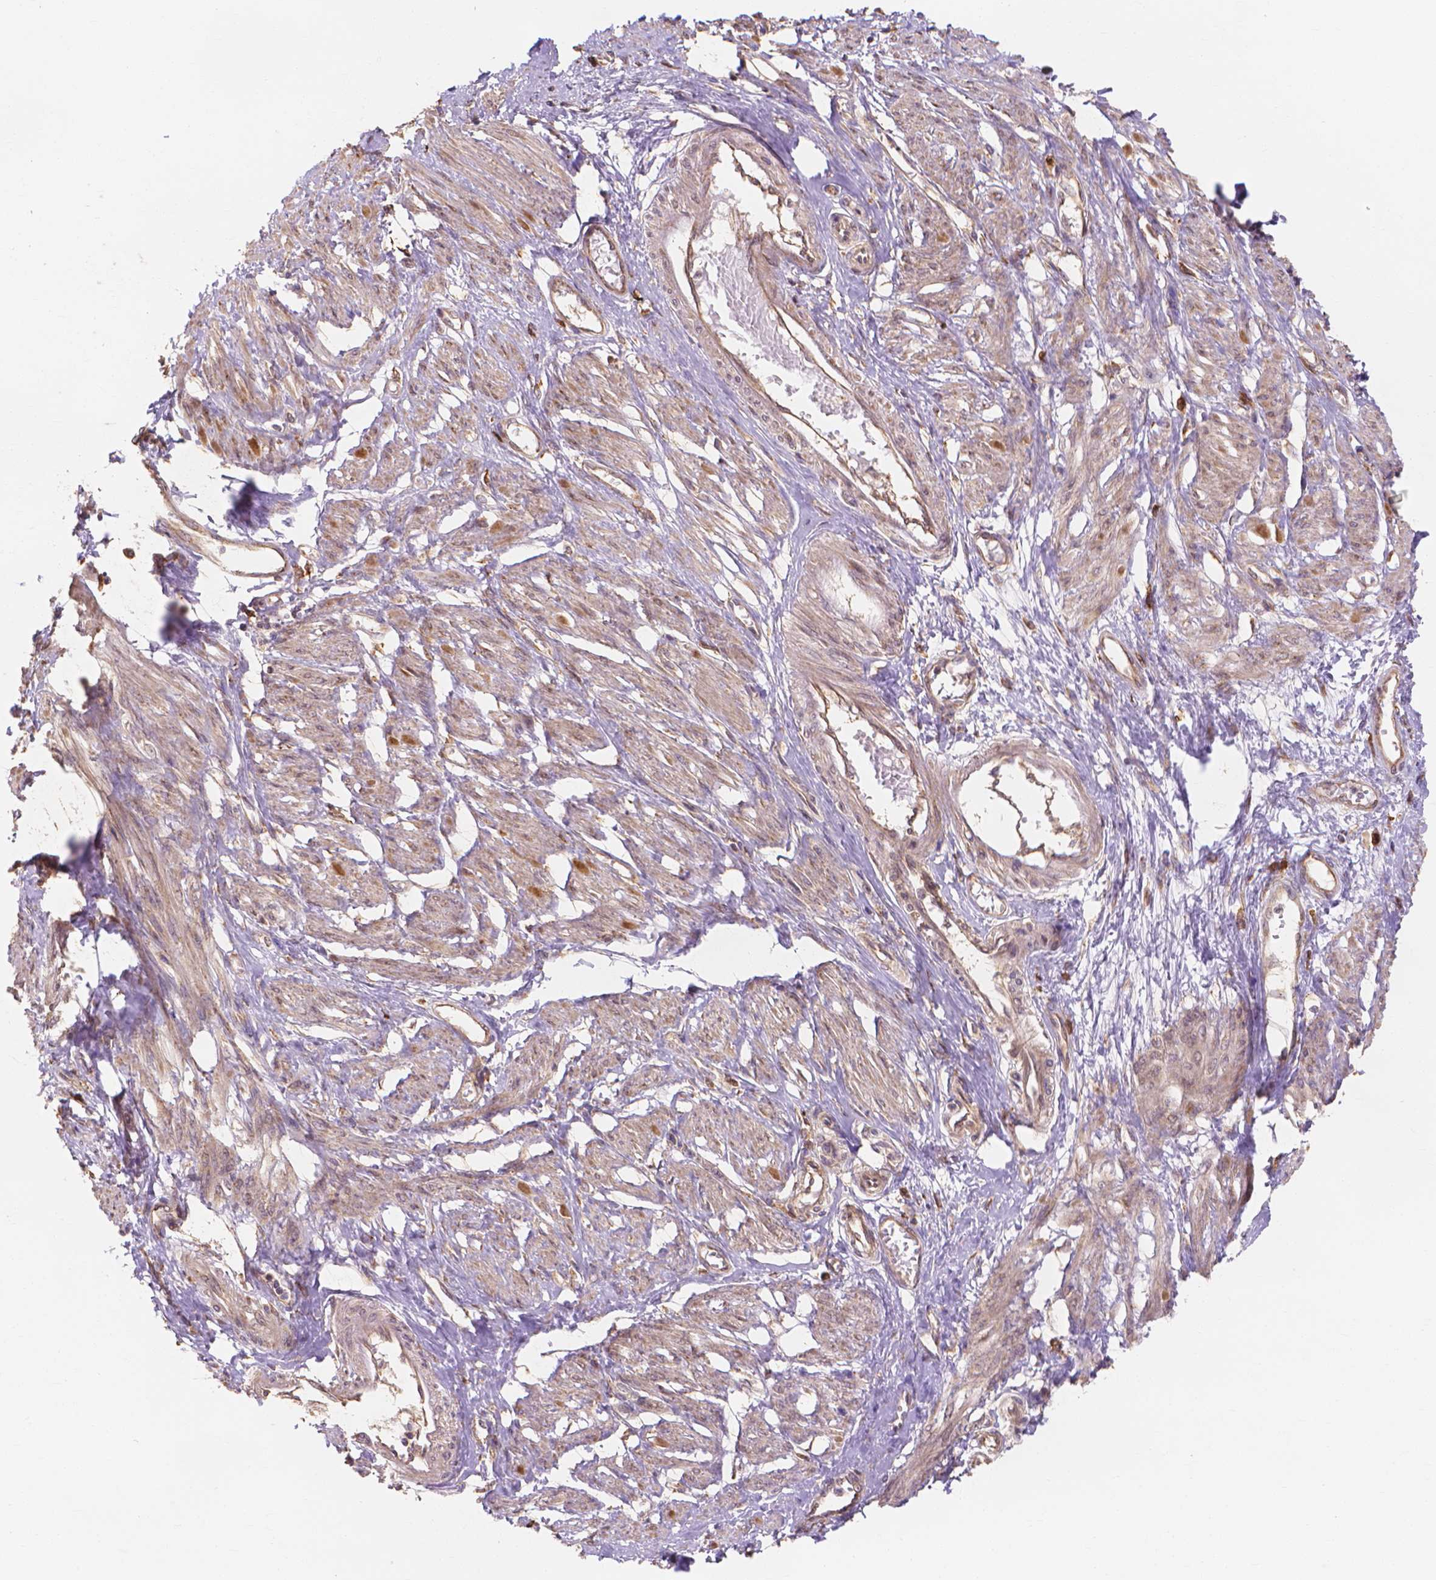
{"staining": {"intensity": "moderate", "quantity": ">75%", "location": "cytoplasmic/membranous"}, "tissue": "smooth muscle", "cell_type": "Smooth muscle cells", "image_type": "normal", "snomed": [{"axis": "morphology", "description": "Normal tissue, NOS"}, {"axis": "topography", "description": "Smooth muscle"}, {"axis": "topography", "description": "Uterus"}], "caption": "Immunohistochemistry (IHC) (DAB) staining of benign human smooth muscle shows moderate cytoplasmic/membranous protein positivity in about >75% of smooth muscle cells.", "gene": "TAB2", "patient": {"sex": "female", "age": 39}}